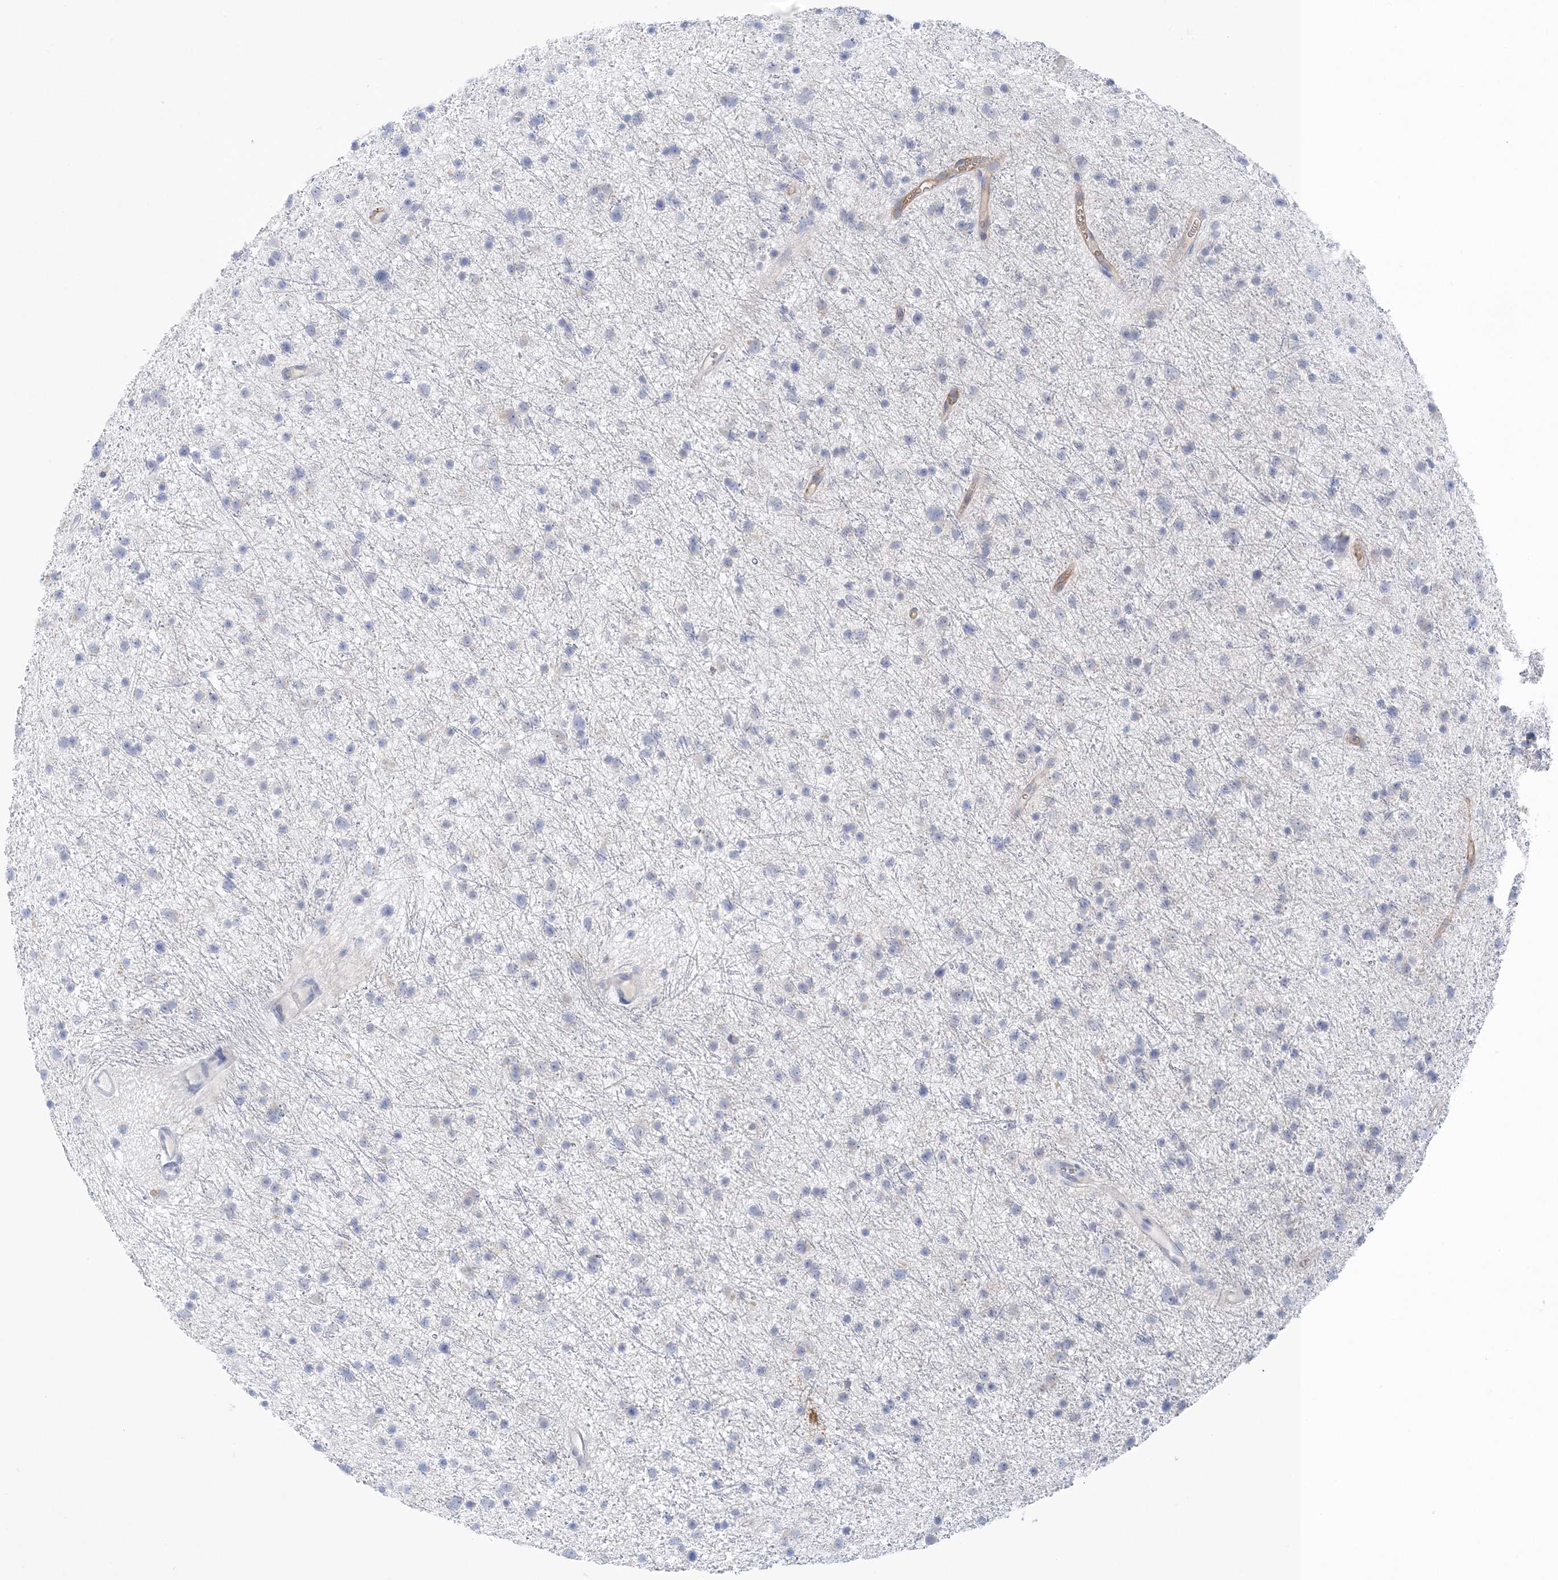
{"staining": {"intensity": "negative", "quantity": "none", "location": "none"}, "tissue": "glioma", "cell_type": "Tumor cells", "image_type": "cancer", "snomed": [{"axis": "morphology", "description": "Glioma, malignant, Low grade"}, {"axis": "topography", "description": "Cerebral cortex"}], "caption": "This is an immunohistochemistry (IHC) photomicrograph of human glioma. There is no positivity in tumor cells.", "gene": "SLC5A6", "patient": {"sex": "female", "age": 39}}